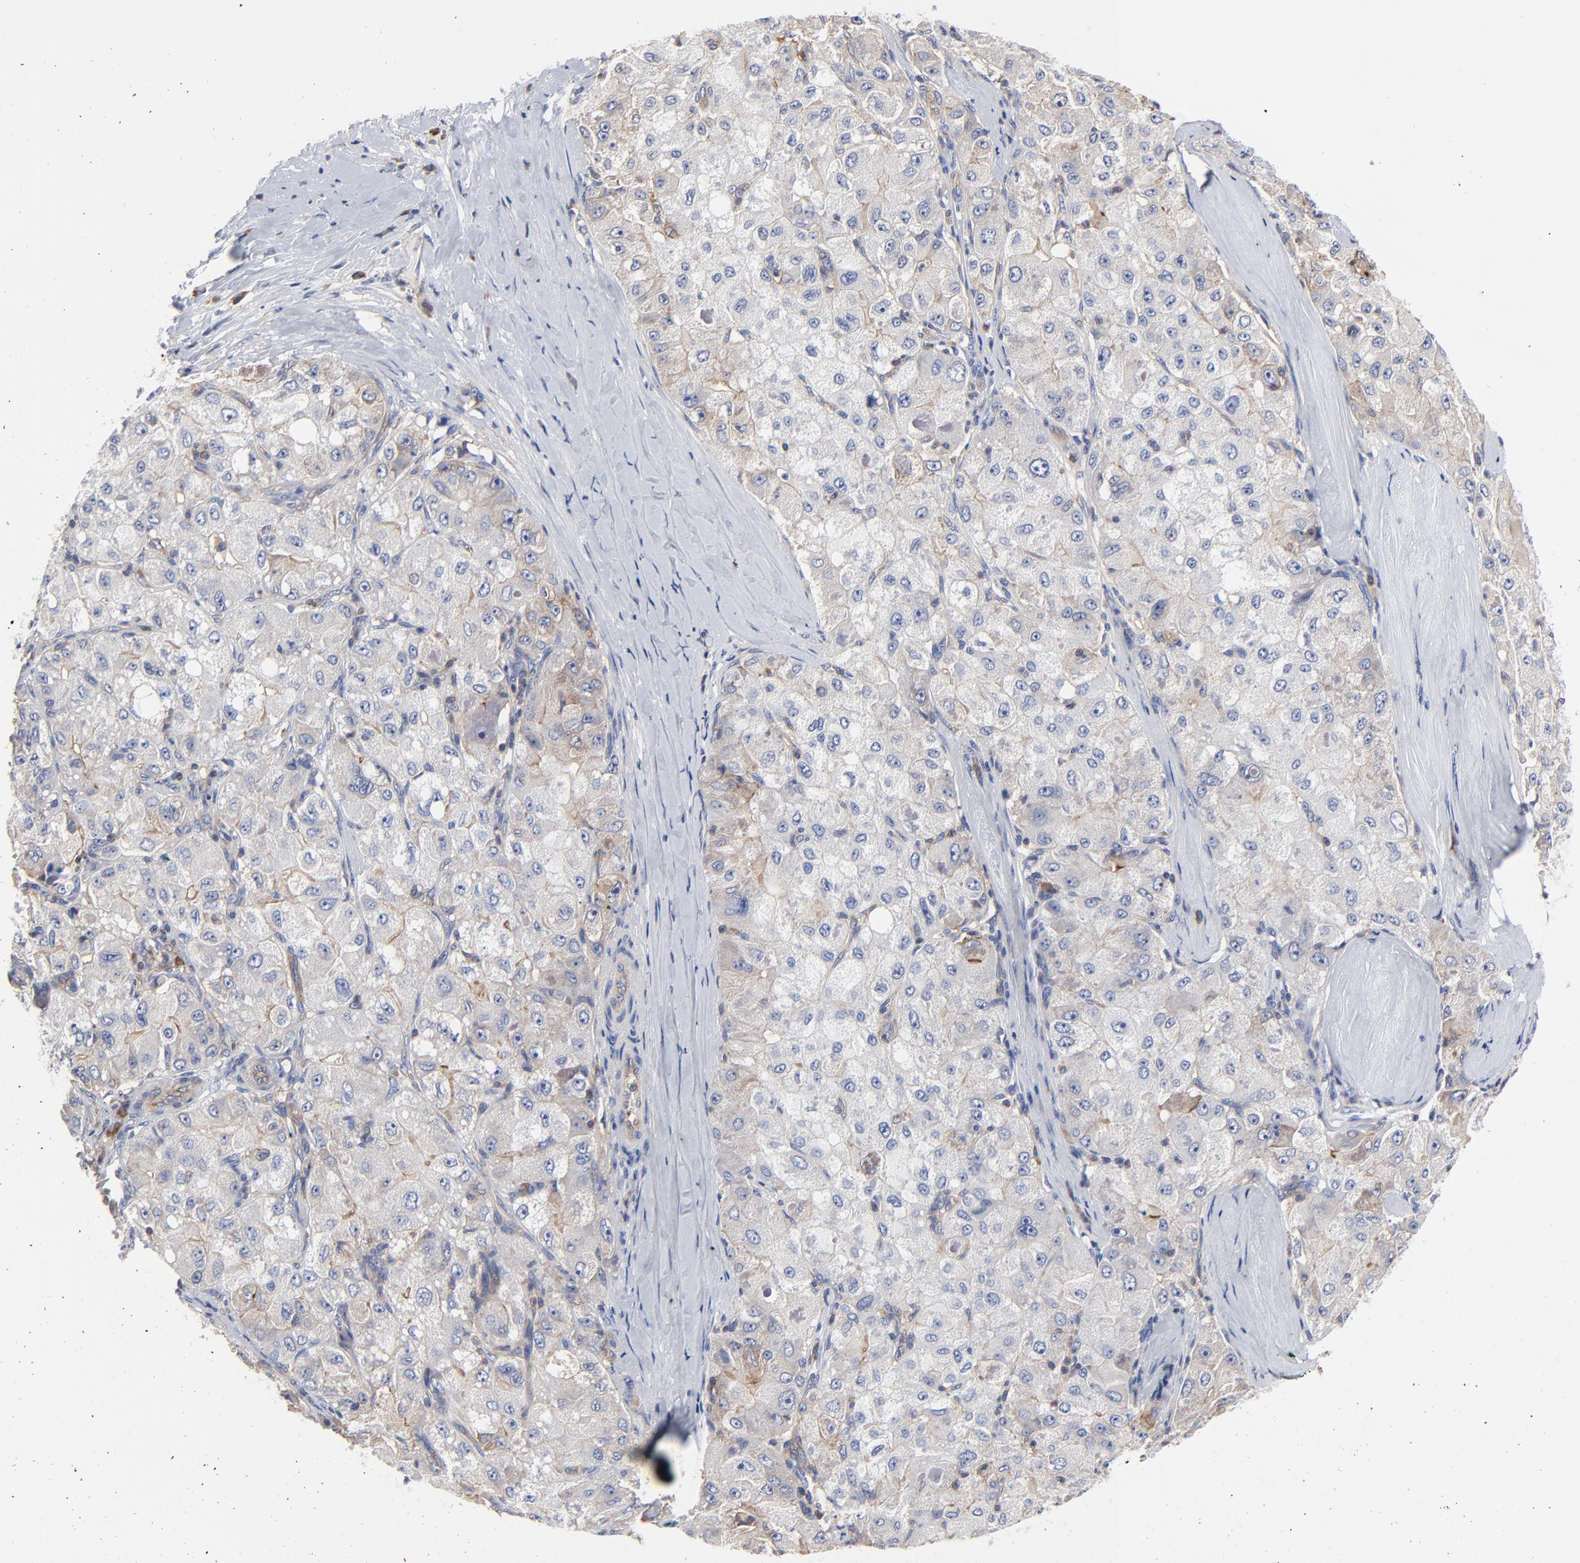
{"staining": {"intensity": "weak", "quantity": "<25%", "location": "cytoplasmic/membranous"}, "tissue": "liver cancer", "cell_type": "Tumor cells", "image_type": "cancer", "snomed": [{"axis": "morphology", "description": "Carcinoma, Hepatocellular, NOS"}, {"axis": "topography", "description": "Liver"}], "caption": "Tumor cells show no significant protein positivity in hepatocellular carcinoma (liver).", "gene": "CD2AP", "patient": {"sex": "male", "age": 80}}